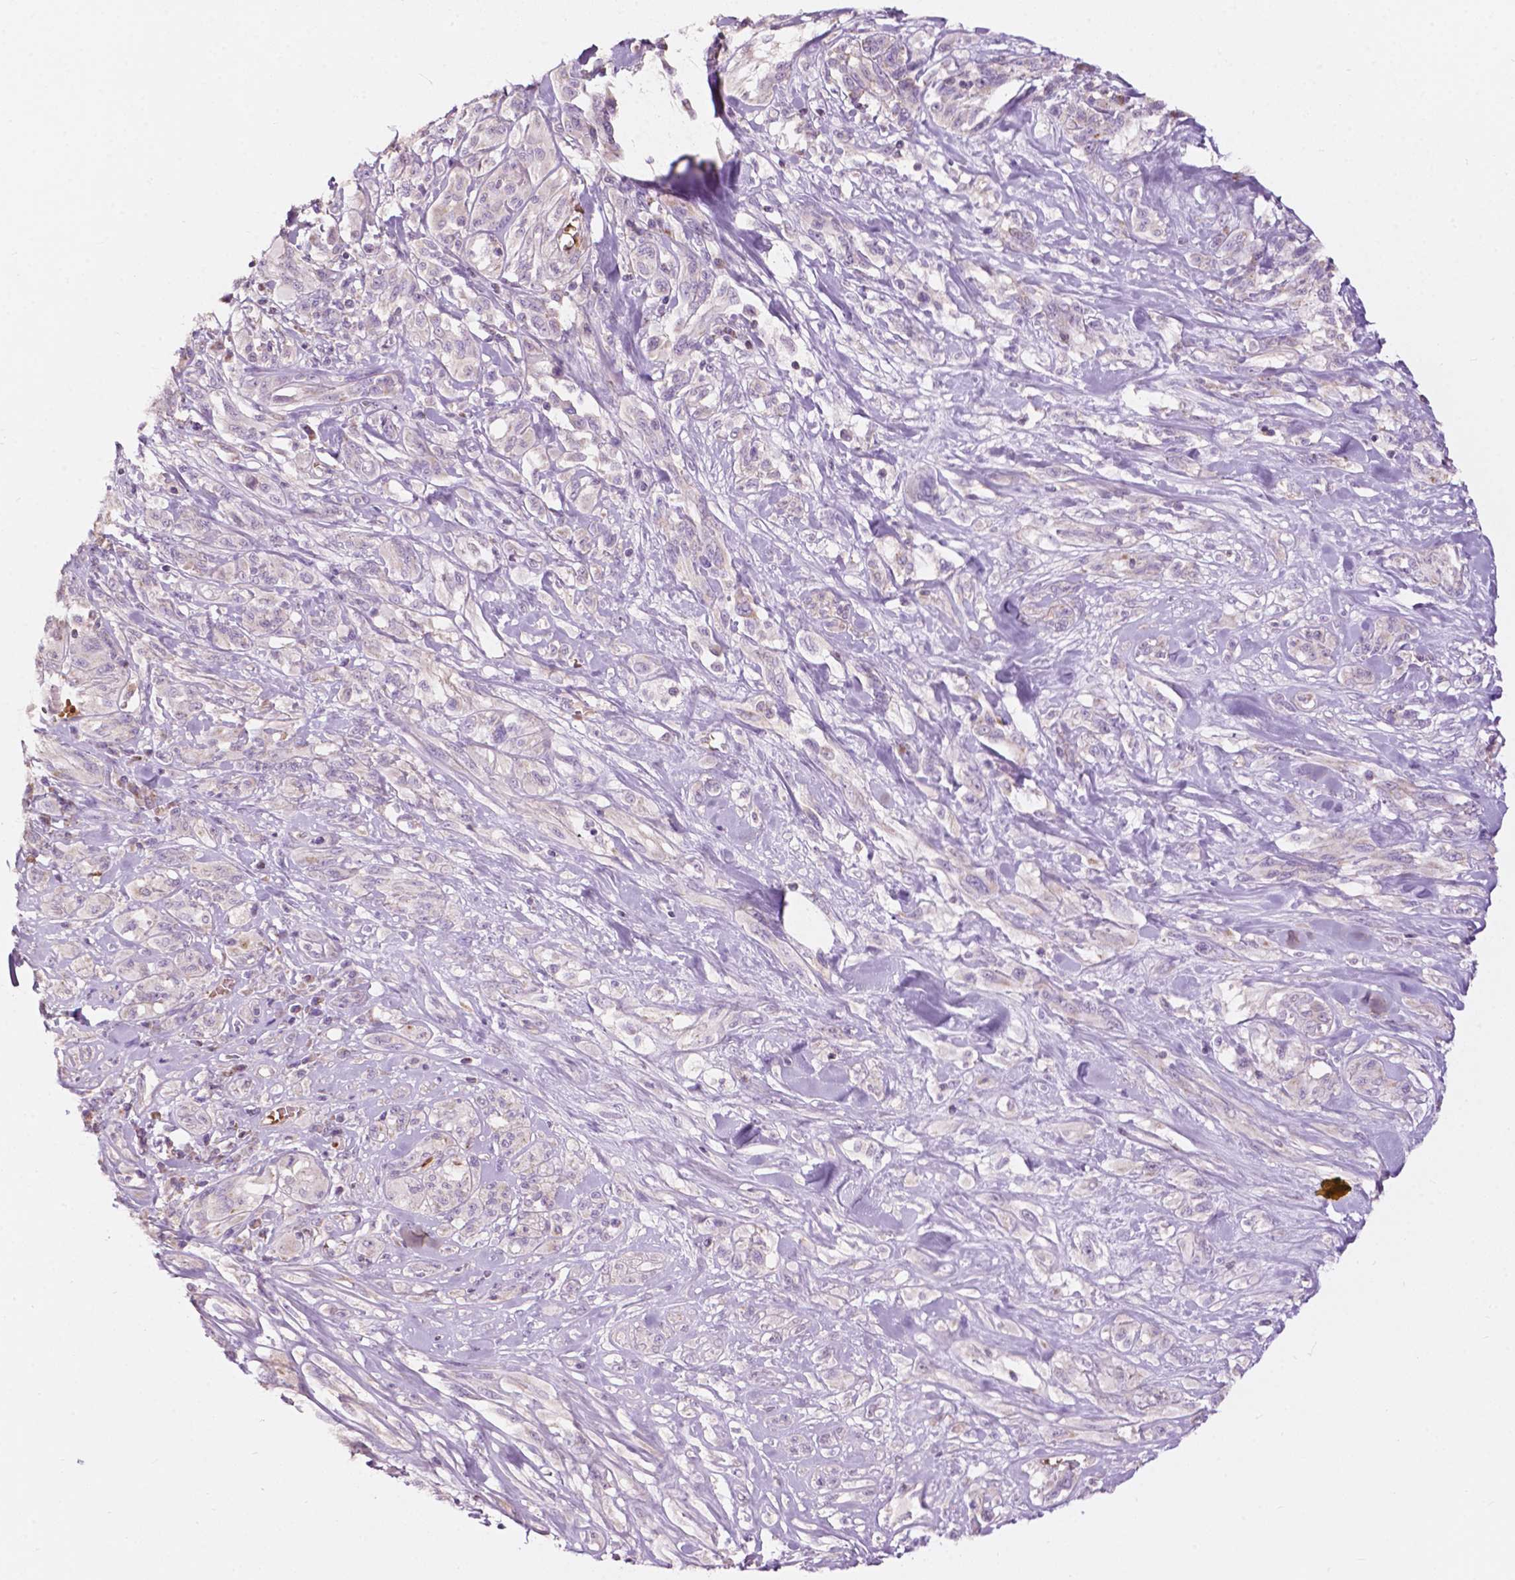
{"staining": {"intensity": "negative", "quantity": "none", "location": "none"}, "tissue": "melanoma", "cell_type": "Tumor cells", "image_type": "cancer", "snomed": [{"axis": "morphology", "description": "Malignant melanoma, NOS"}, {"axis": "topography", "description": "Skin"}], "caption": "Photomicrograph shows no protein staining in tumor cells of malignant melanoma tissue.", "gene": "NDUFS1", "patient": {"sex": "female", "age": 91}}